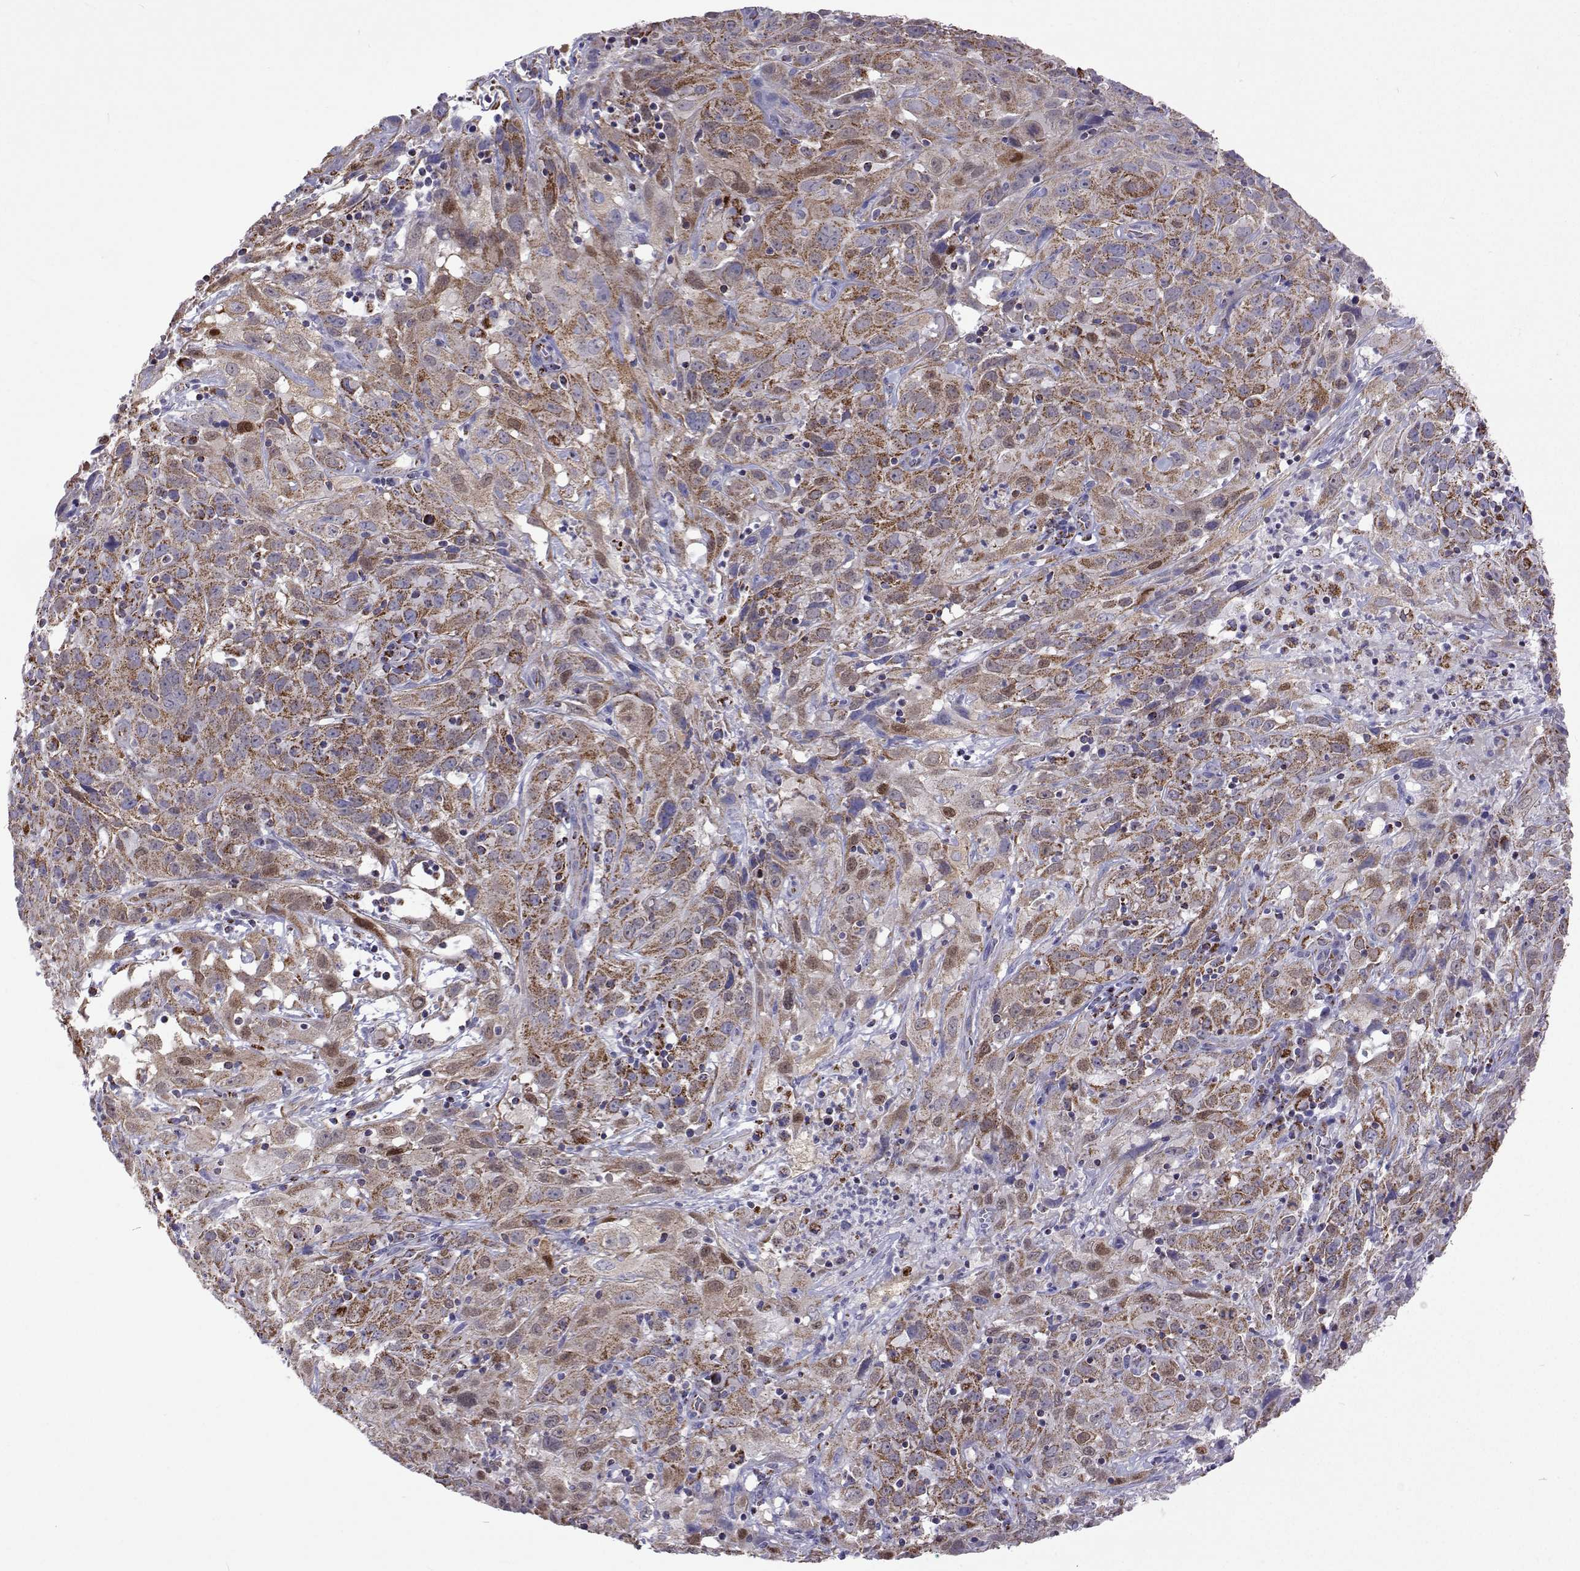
{"staining": {"intensity": "moderate", "quantity": ">75%", "location": "cytoplasmic/membranous"}, "tissue": "cervical cancer", "cell_type": "Tumor cells", "image_type": "cancer", "snomed": [{"axis": "morphology", "description": "Squamous cell carcinoma, NOS"}, {"axis": "topography", "description": "Cervix"}], "caption": "The immunohistochemical stain highlights moderate cytoplasmic/membranous positivity in tumor cells of cervical cancer (squamous cell carcinoma) tissue. Nuclei are stained in blue.", "gene": "MCCC2", "patient": {"sex": "female", "age": 32}}